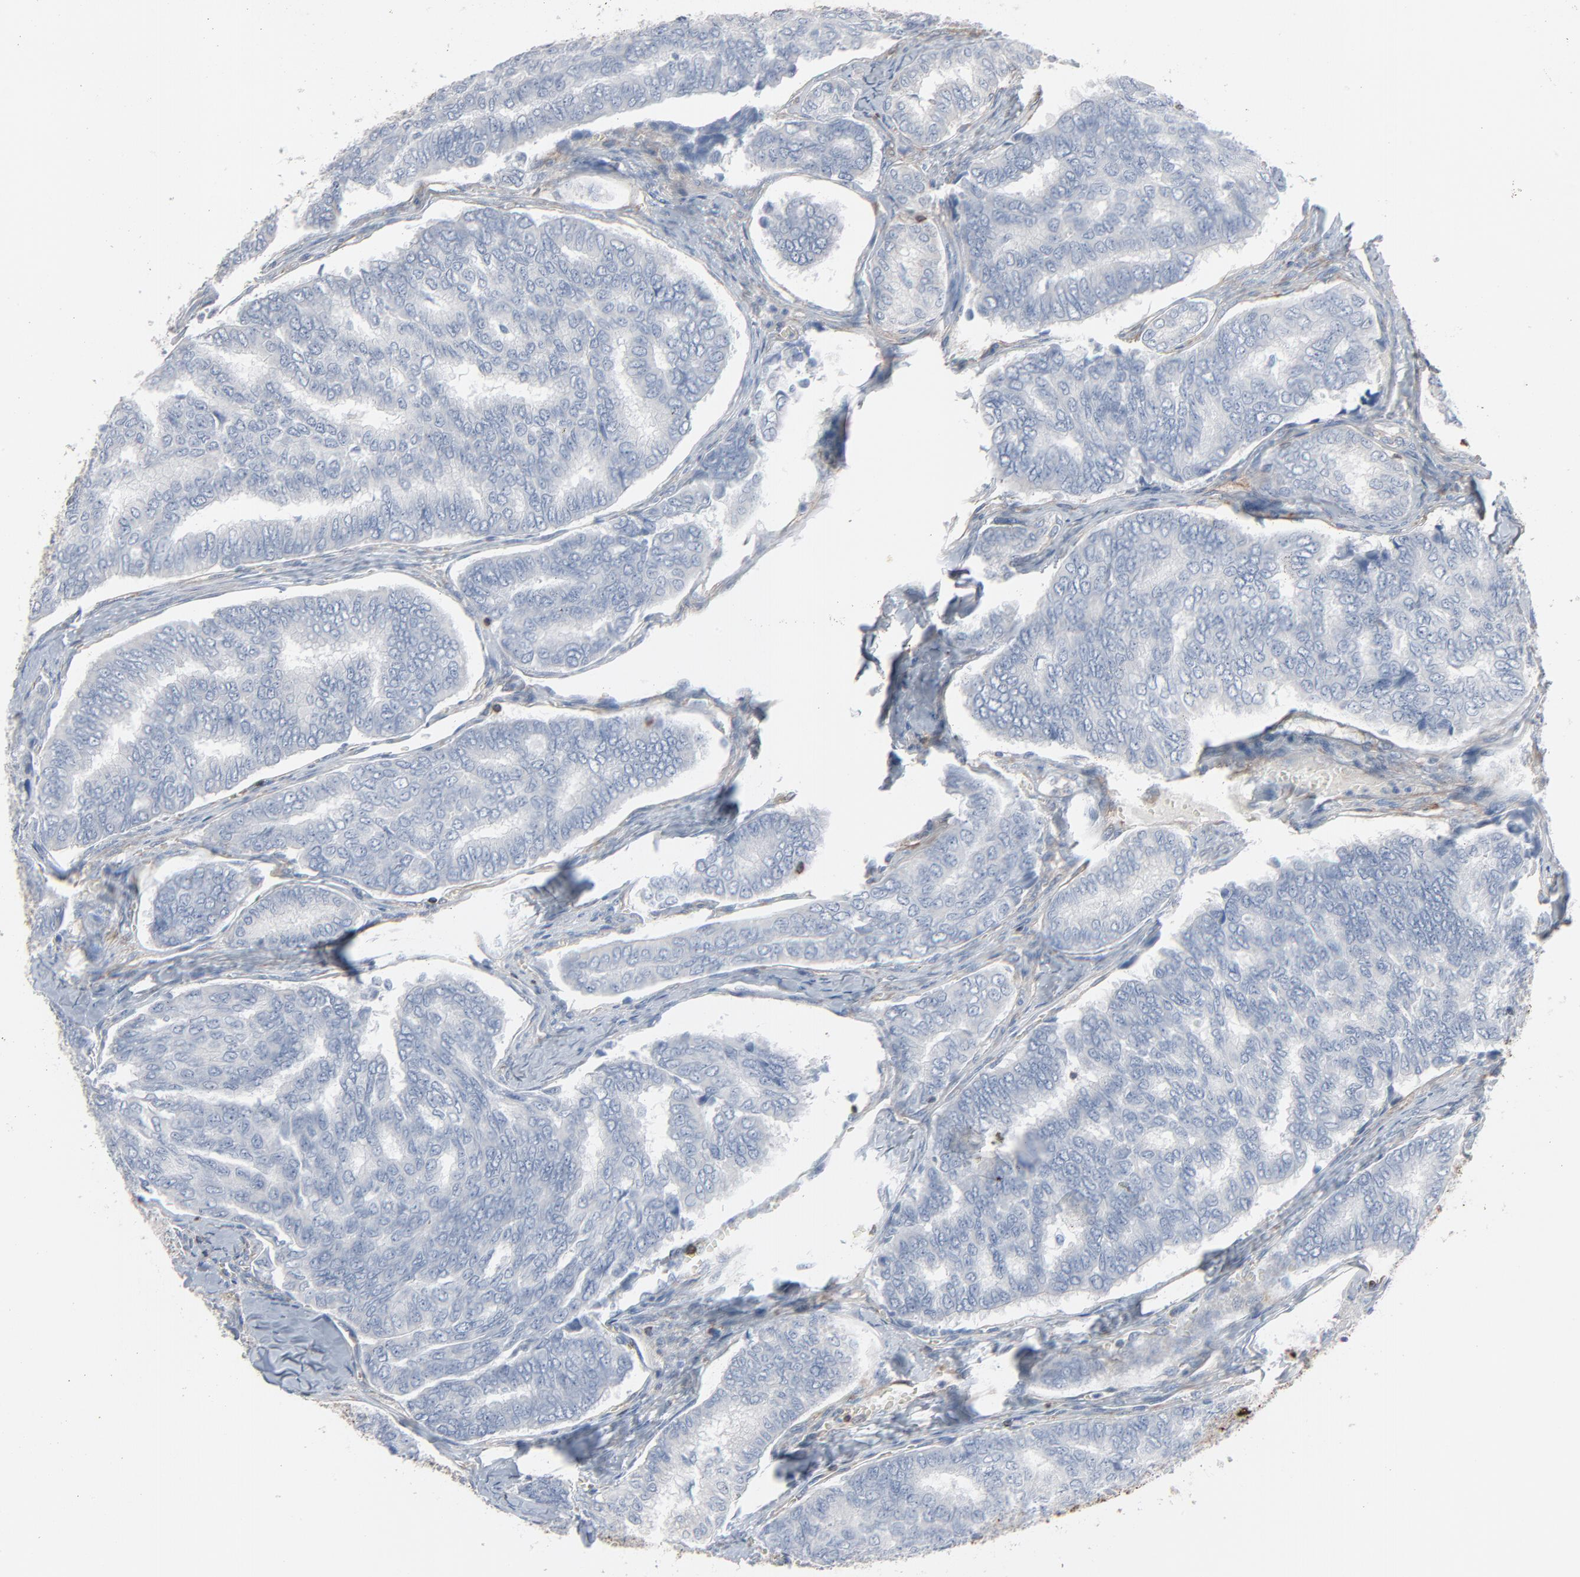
{"staining": {"intensity": "negative", "quantity": "none", "location": "none"}, "tissue": "thyroid cancer", "cell_type": "Tumor cells", "image_type": "cancer", "snomed": [{"axis": "morphology", "description": "Papillary adenocarcinoma, NOS"}, {"axis": "topography", "description": "Thyroid gland"}], "caption": "The immunohistochemistry (IHC) micrograph has no significant staining in tumor cells of thyroid cancer tissue. (DAB immunohistochemistry (IHC), high magnification).", "gene": "OPTN", "patient": {"sex": "female", "age": 35}}